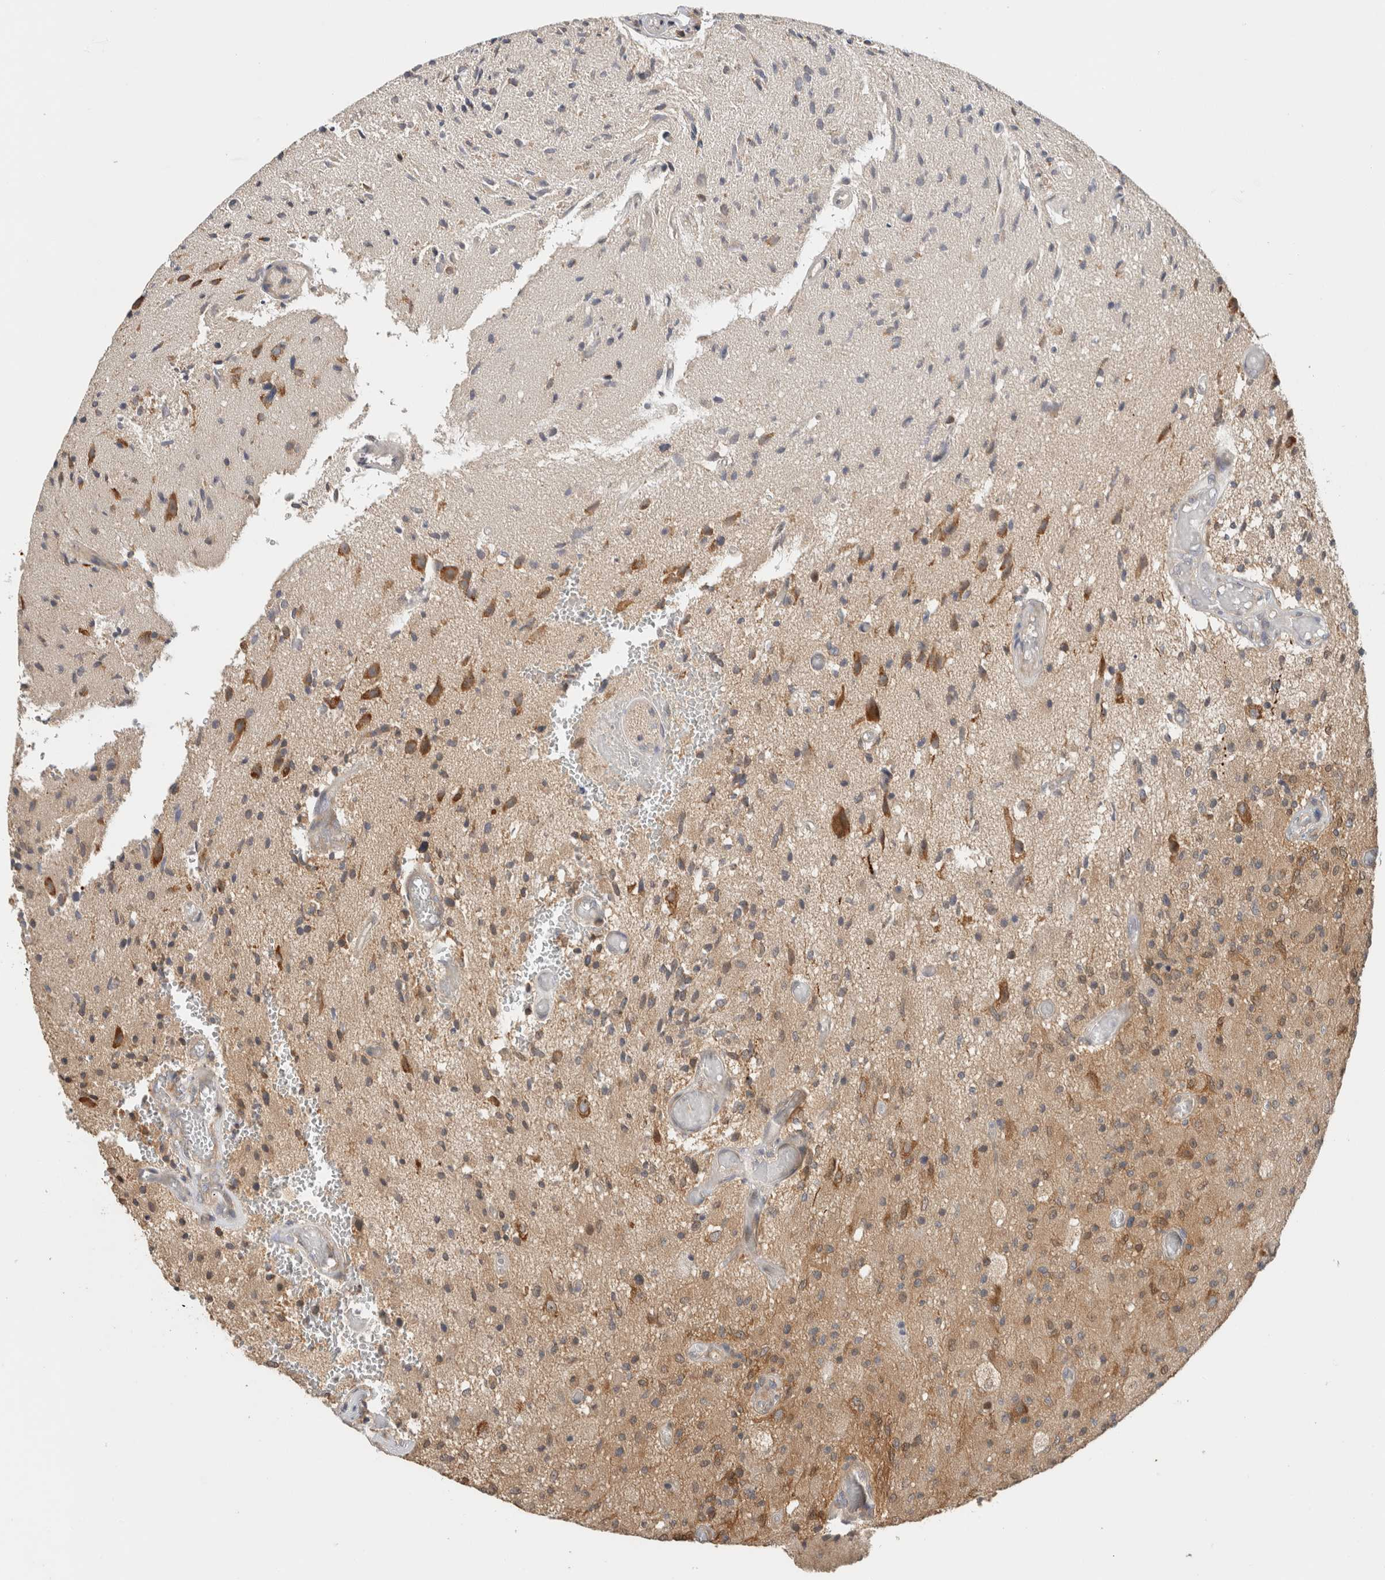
{"staining": {"intensity": "weak", "quantity": ">75%", "location": "cytoplasmic/membranous"}, "tissue": "glioma", "cell_type": "Tumor cells", "image_type": "cancer", "snomed": [{"axis": "morphology", "description": "Normal tissue, NOS"}, {"axis": "morphology", "description": "Glioma, malignant, High grade"}, {"axis": "topography", "description": "Cerebral cortex"}], "caption": "Immunohistochemistry photomicrograph of neoplastic tissue: human malignant glioma (high-grade) stained using immunohistochemistry (IHC) displays low levels of weak protein expression localized specifically in the cytoplasmic/membranous of tumor cells, appearing as a cytoplasmic/membranous brown color.", "gene": "PUM1", "patient": {"sex": "male", "age": 77}}